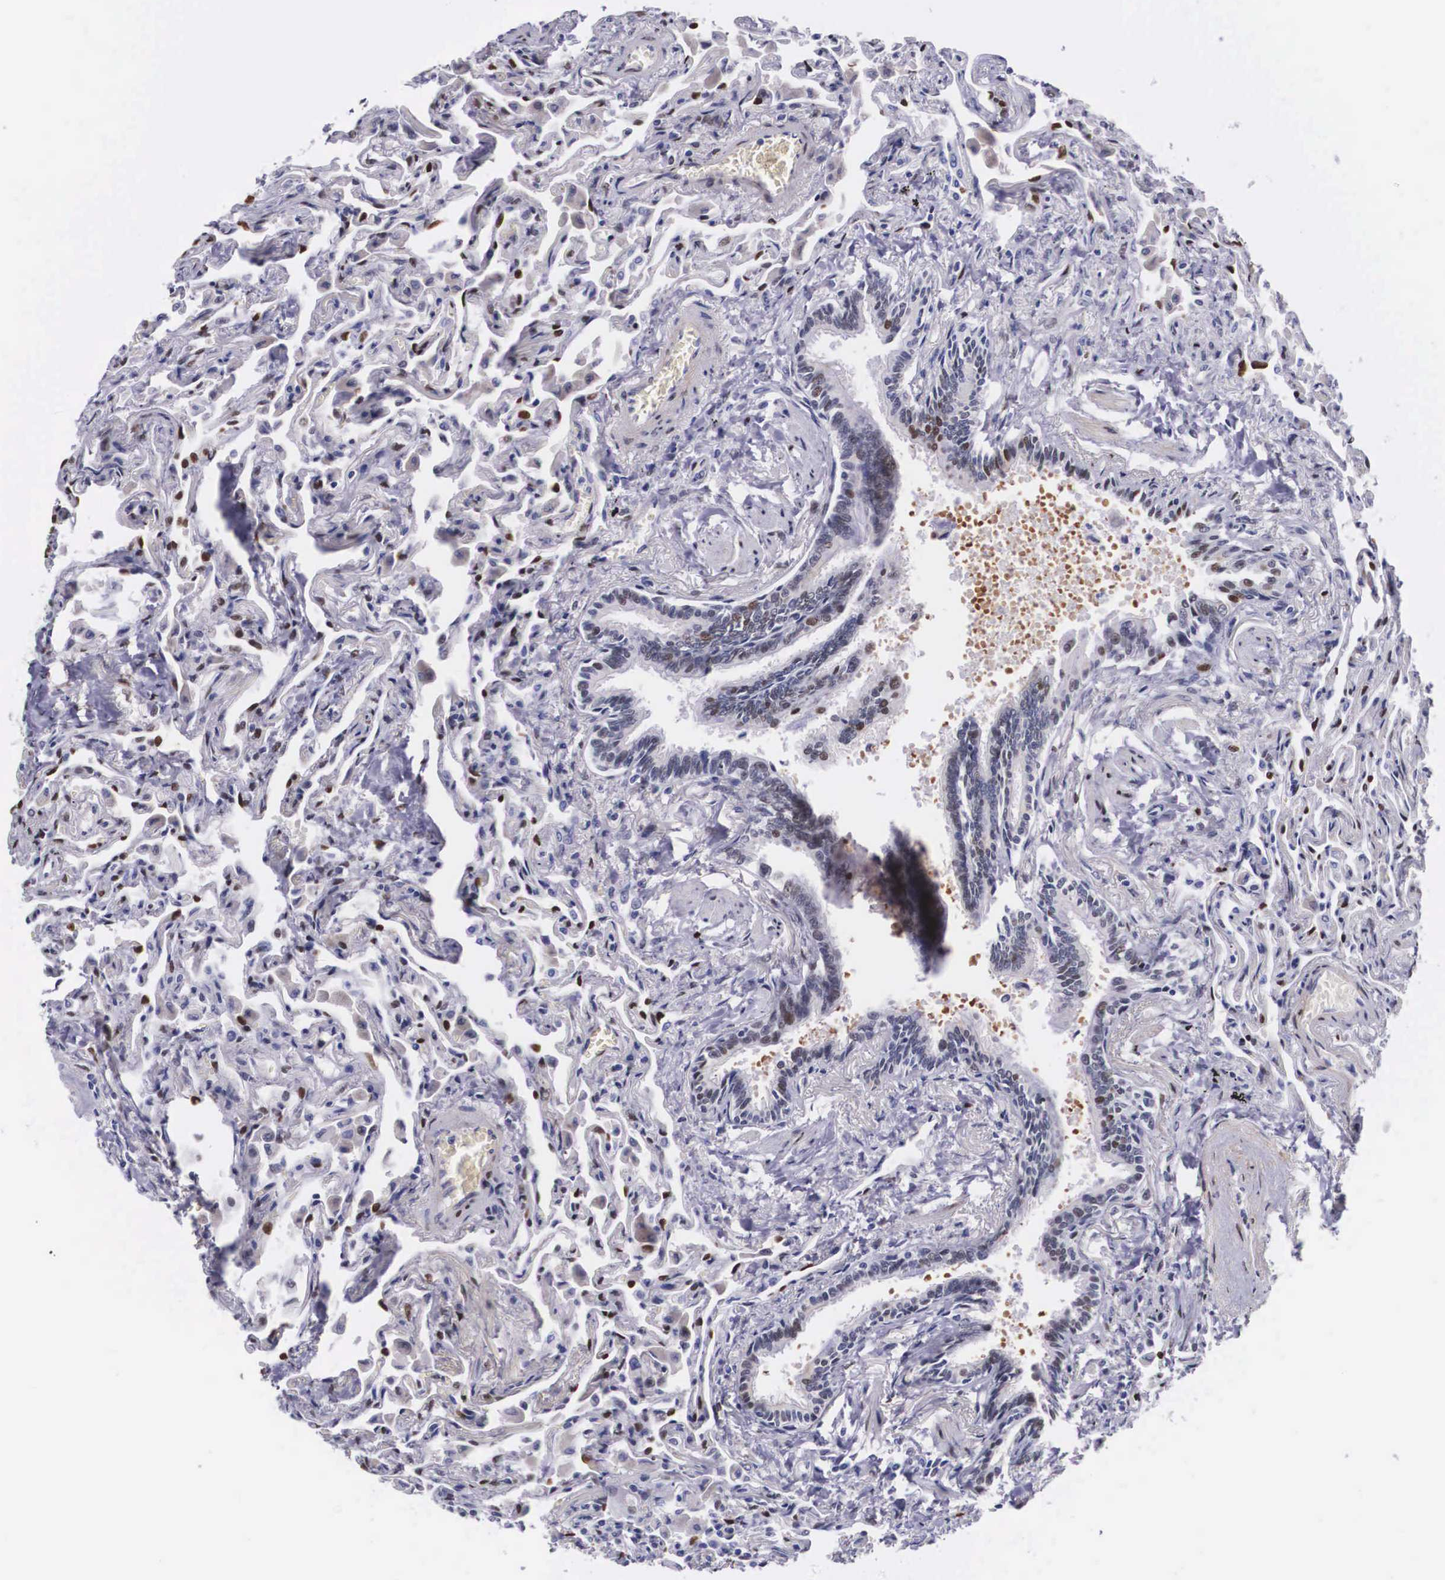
{"staining": {"intensity": "negative", "quantity": "none", "location": "none"}, "tissue": "lung", "cell_type": "Alveolar cells", "image_type": "normal", "snomed": [{"axis": "morphology", "description": "Normal tissue, NOS"}, {"axis": "topography", "description": "Lung"}], "caption": "Image shows no significant protein positivity in alveolar cells of unremarkable lung. (Stains: DAB immunohistochemistry with hematoxylin counter stain, Microscopy: brightfield microscopy at high magnification).", "gene": "KHDRBS3", "patient": {"sex": "male", "age": 73}}